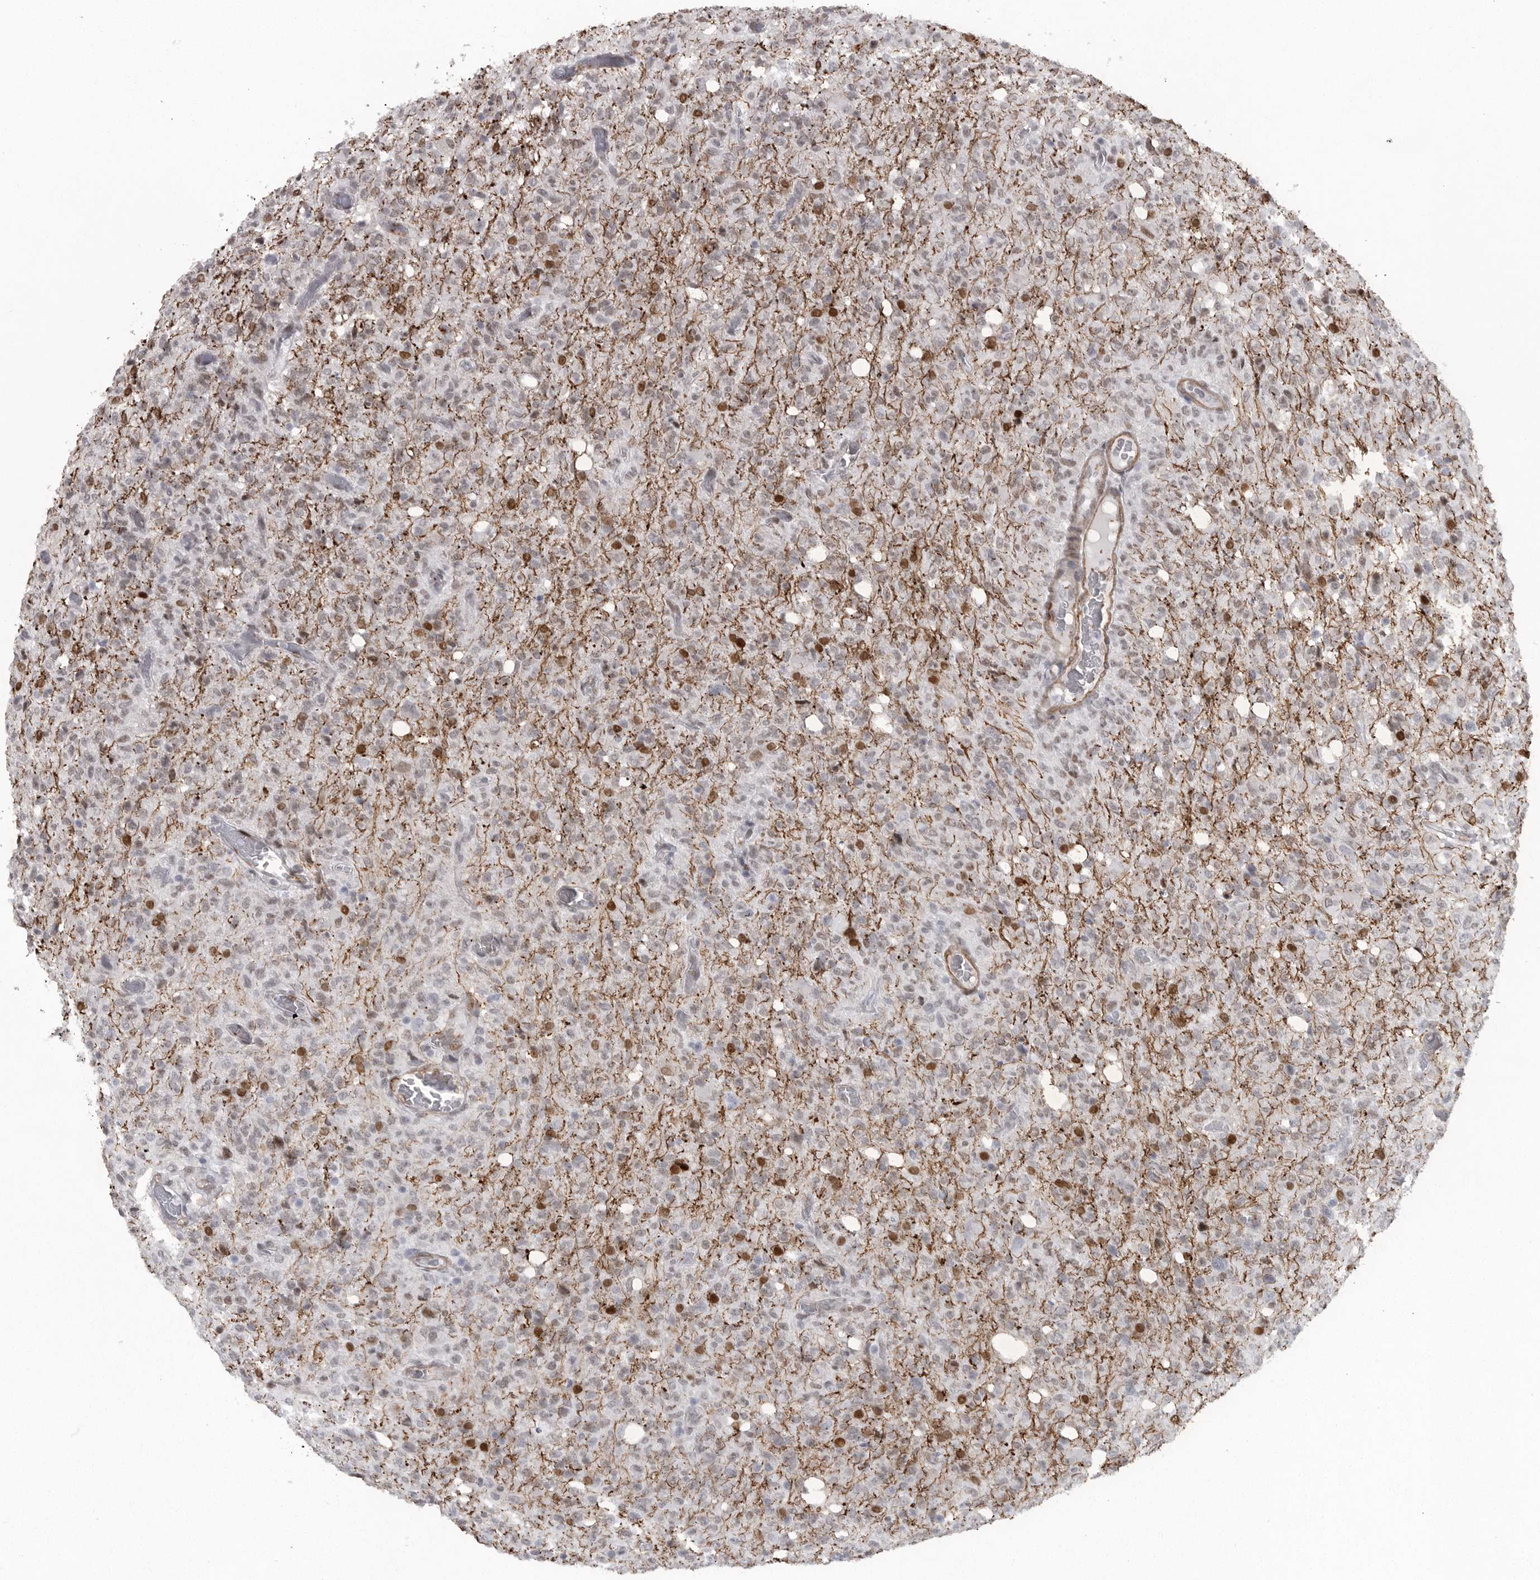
{"staining": {"intensity": "strong", "quantity": "<25%", "location": "nuclear"}, "tissue": "glioma", "cell_type": "Tumor cells", "image_type": "cancer", "snomed": [{"axis": "morphology", "description": "Glioma, malignant, High grade"}, {"axis": "topography", "description": "Brain"}], "caption": "Human glioma stained with a protein marker exhibits strong staining in tumor cells.", "gene": "HMGN3", "patient": {"sex": "female", "age": 57}}